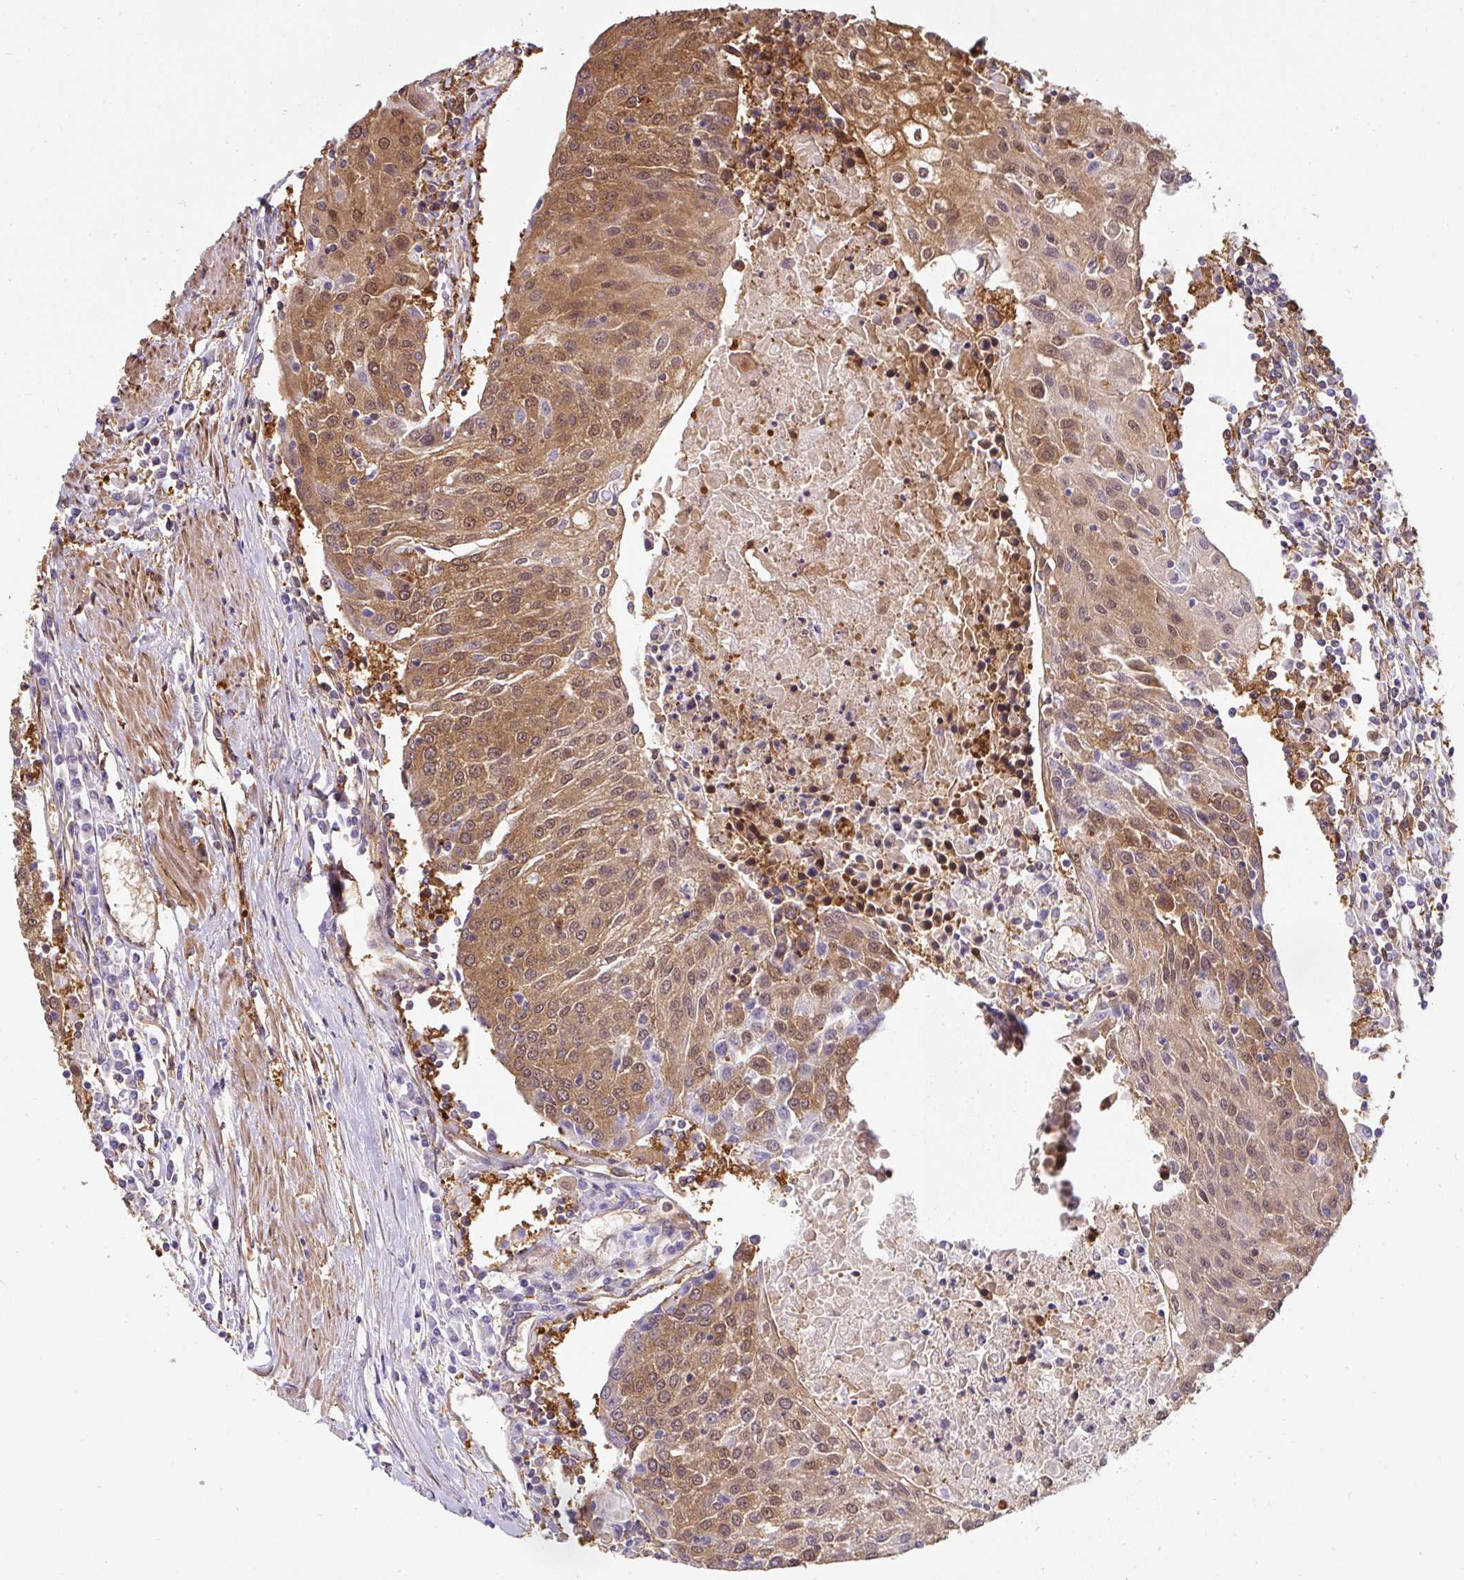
{"staining": {"intensity": "moderate", "quantity": "25%-75%", "location": "cytoplasmic/membranous,nuclear"}, "tissue": "urothelial cancer", "cell_type": "Tumor cells", "image_type": "cancer", "snomed": [{"axis": "morphology", "description": "Urothelial carcinoma, High grade"}, {"axis": "topography", "description": "Urinary bladder"}], "caption": "Protein expression analysis of human urothelial cancer reveals moderate cytoplasmic/membranous and nuclear staining in about 25%-75% of tumor cells.", "gene": "ST13", "patient": {"sex": "female", "age": 85}}